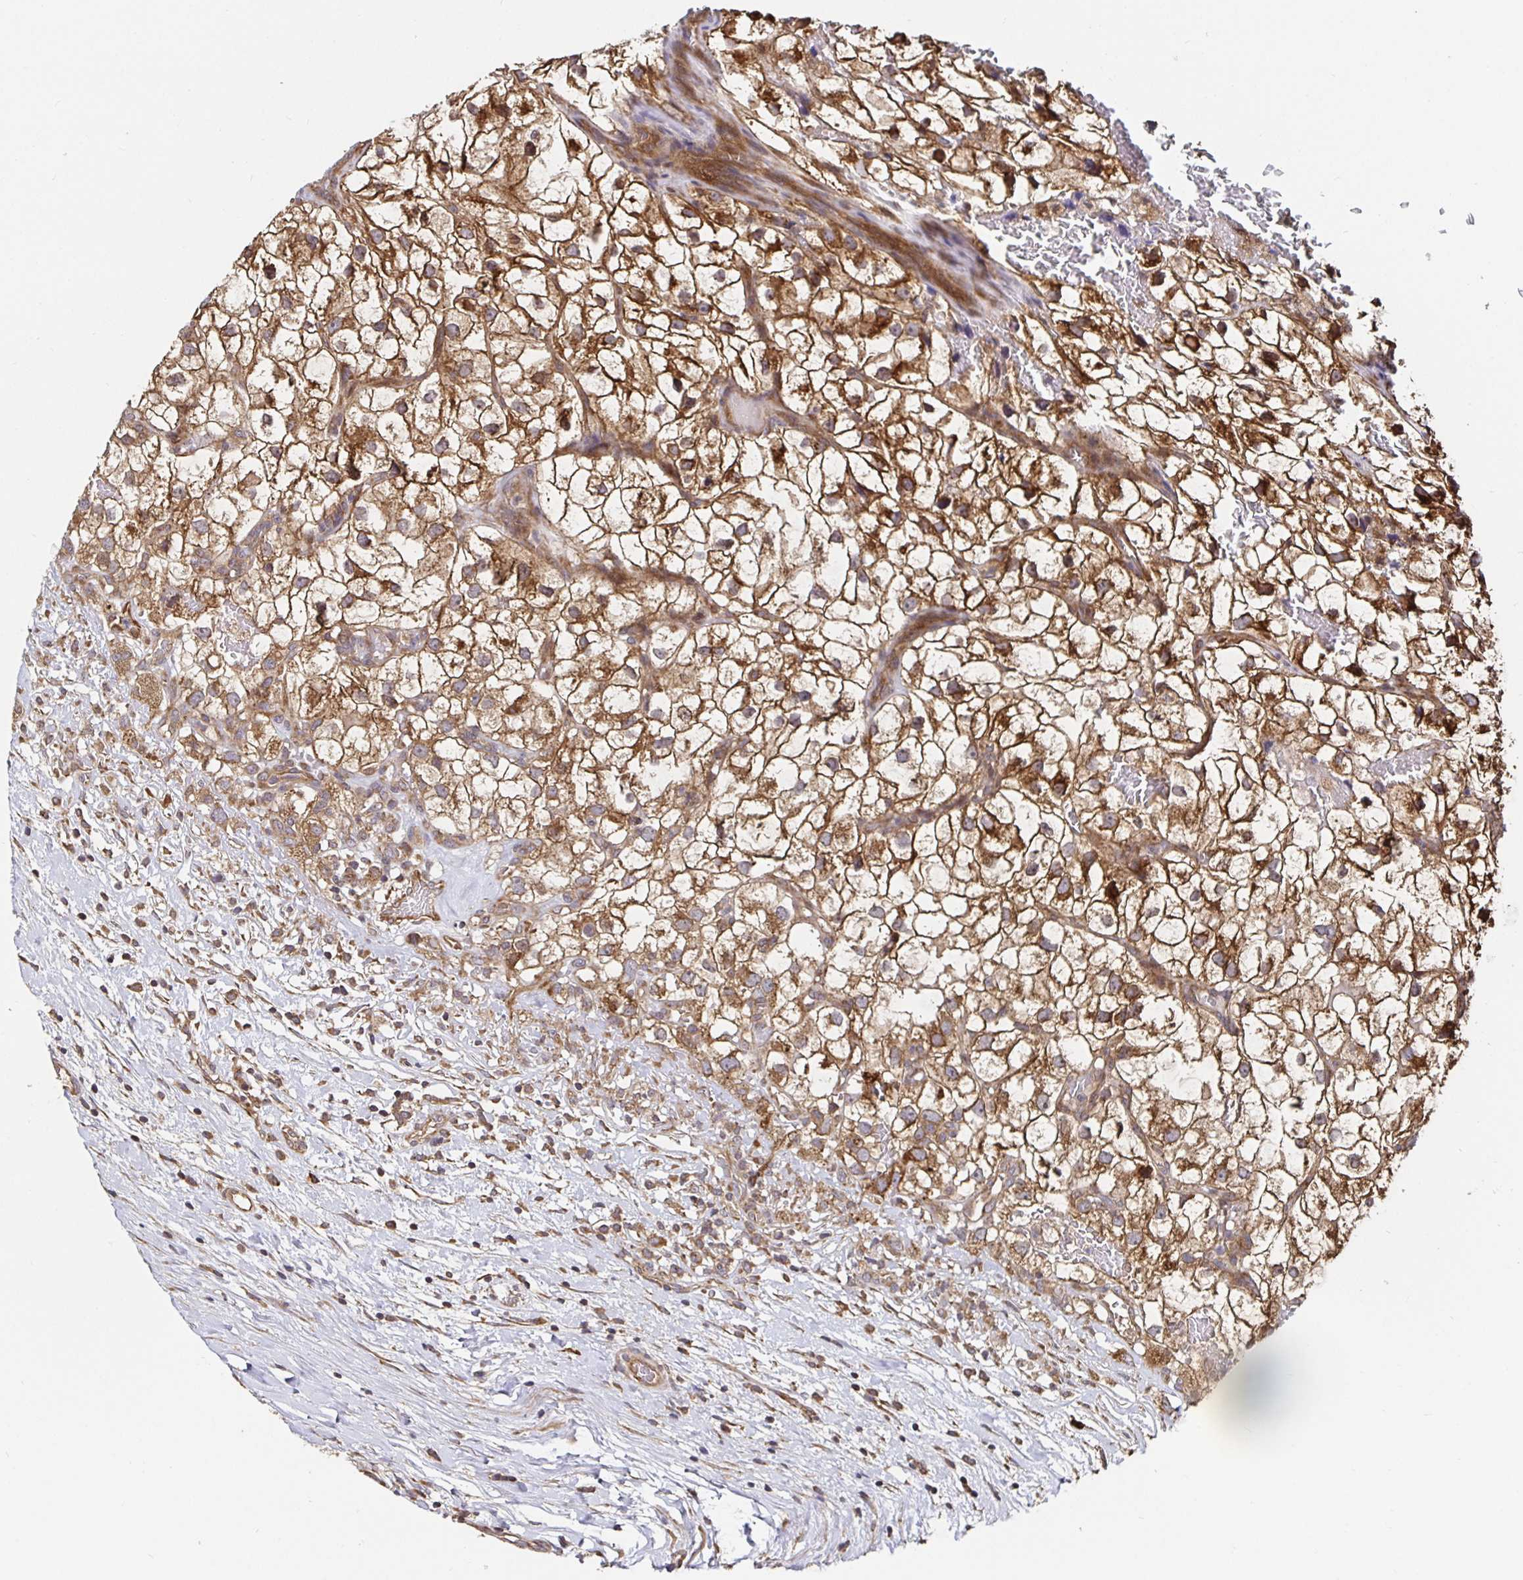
{"staining": {"intensity": "moderate", "quantity": ">75%", "location": "cytoplasmic/membranous"}, "tissue": "renal cancer", "cell_type": "Tumor cells", "image_type": "cancer", "snomed": [{"axis": "morphology", "description": "Adenocarcinoma, NOS"}, {"axis": "topography", "description": "Kidney"}], "caption": "IHC of human adenocarcinoma (renal) demonstrates medium levels of moderate cytoplasmic/membranous positivity in about >75% of tumor cells.", "gene": "MLST8", "patient": {"sex": "male", "age": 59}}